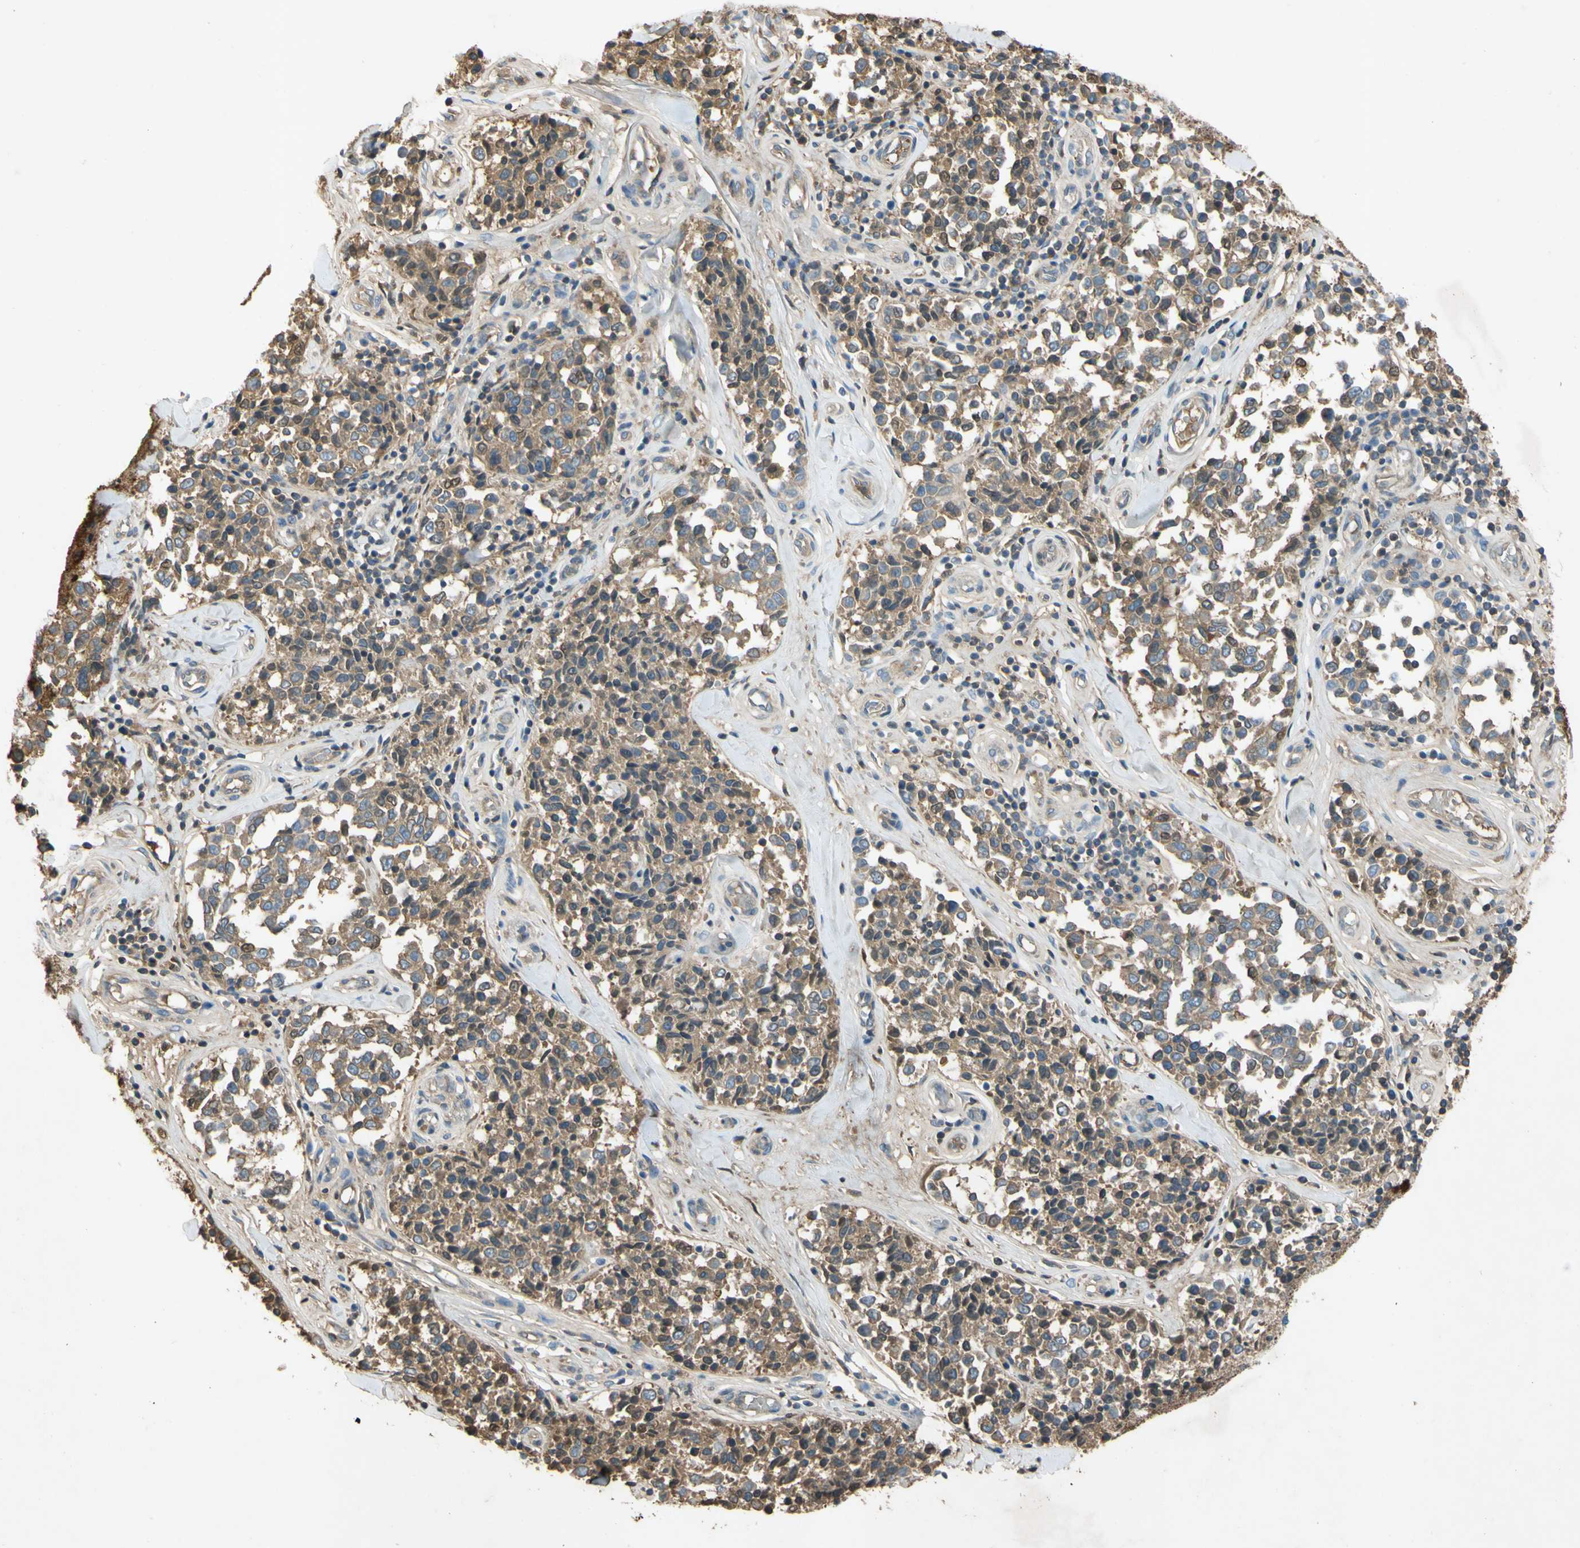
{"staining": {"intensity": "moderate", "quantity": ">75%", "location": "cytoplasmic/membranous"}, "tissue": "melanoma", "cell_type": "Tumor cells", "image_type": "cancer", "snomed": [{"axis": "morphology", "description": "Malignant melanoma, NOS"}, {"axis": "topography", "description": "Skin"}], "caption": "Human malignant melanoma stained for a protein (brown) shows moderate cytoplasmic/membranous positive expression in approximately >75% of tumor cells.", "gene": "TIMP2", "patient": {"sex": "female", "age": 64}}